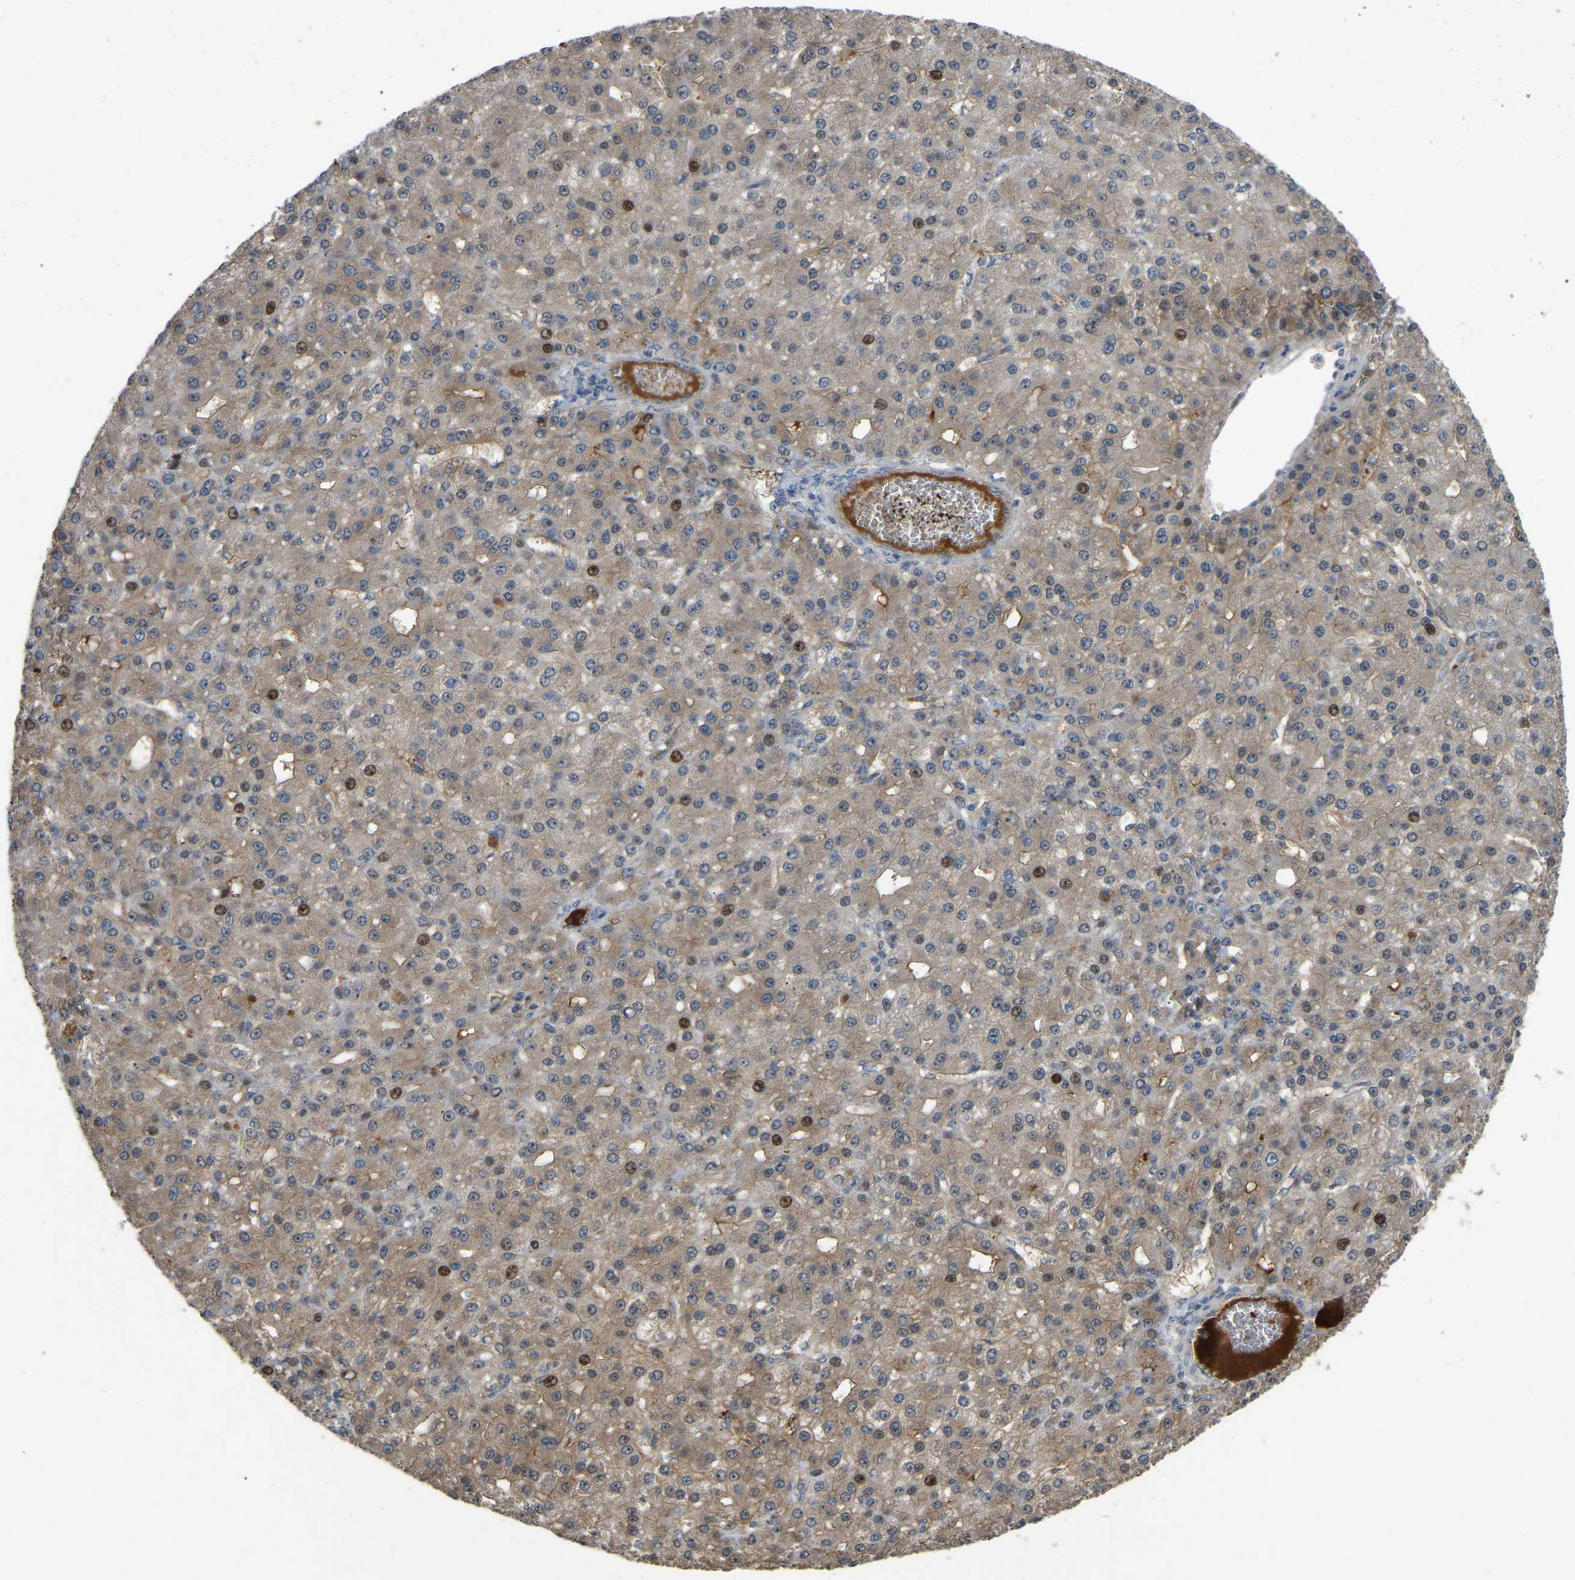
{"staining": {"intensity": "moderate", "quantity": ">75%", "location": "cytoplasmic/membranous,nuclear"}, "tissue": "liver cancer", "cell_type": "Tumor cells", "image_type": "cancer", "snomed": [{"axis": "morphology", "description": "Carcinoma, Hepatocellular, NOS"}, {"axis": "topography", "description": "Liver"}], "caption": "Human hepatocellular carcinoma (liver) stained with a brown dye displays moderate cytoplasmic/membranous and nuclear positive expression in approximately >75% of tumor cells.", "gene": "C21orf91", "patient": {"sex": "male", "age": 67}}